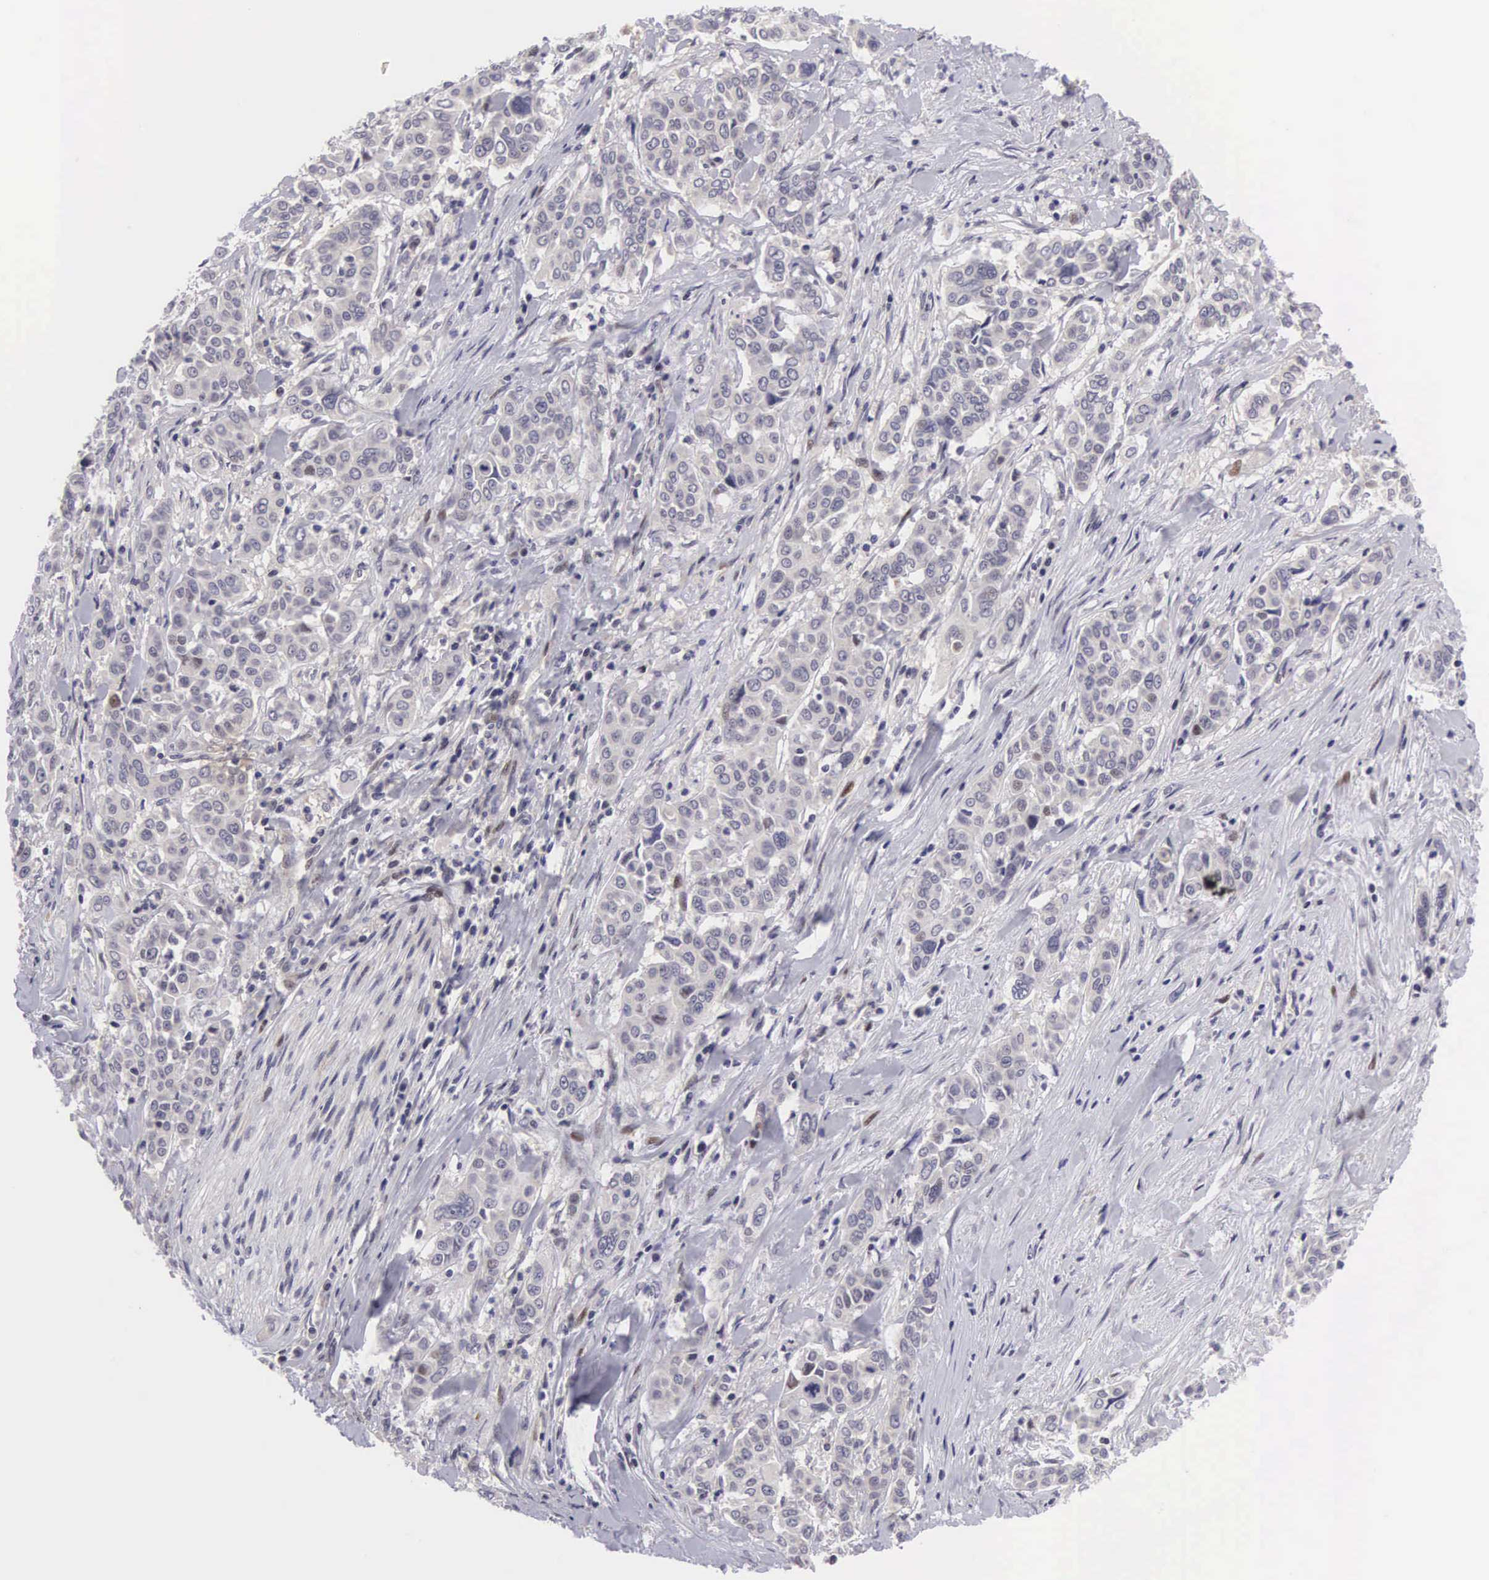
{"staining": {"intensity": "weak", "quantity": "<25%", "location": "cytoplasmic/membranous,nuclear"}, "tissue": "pancreatic cancer", "cell_type": "Tumor cells", "image_type": "cancer", "snomed": [{"axis": "morphology", "description": "Adenocarcinoma, NOS"}, {"axis": "topography", "description": "Pancreas"}], "caption": "Pancreatic cancer (adenocarcinoma) was stained to show a protein in brown. There is no significant positivity in tumor cells.", "gene": "EMID1", "patient": {"sex": "female", "age": 52}}